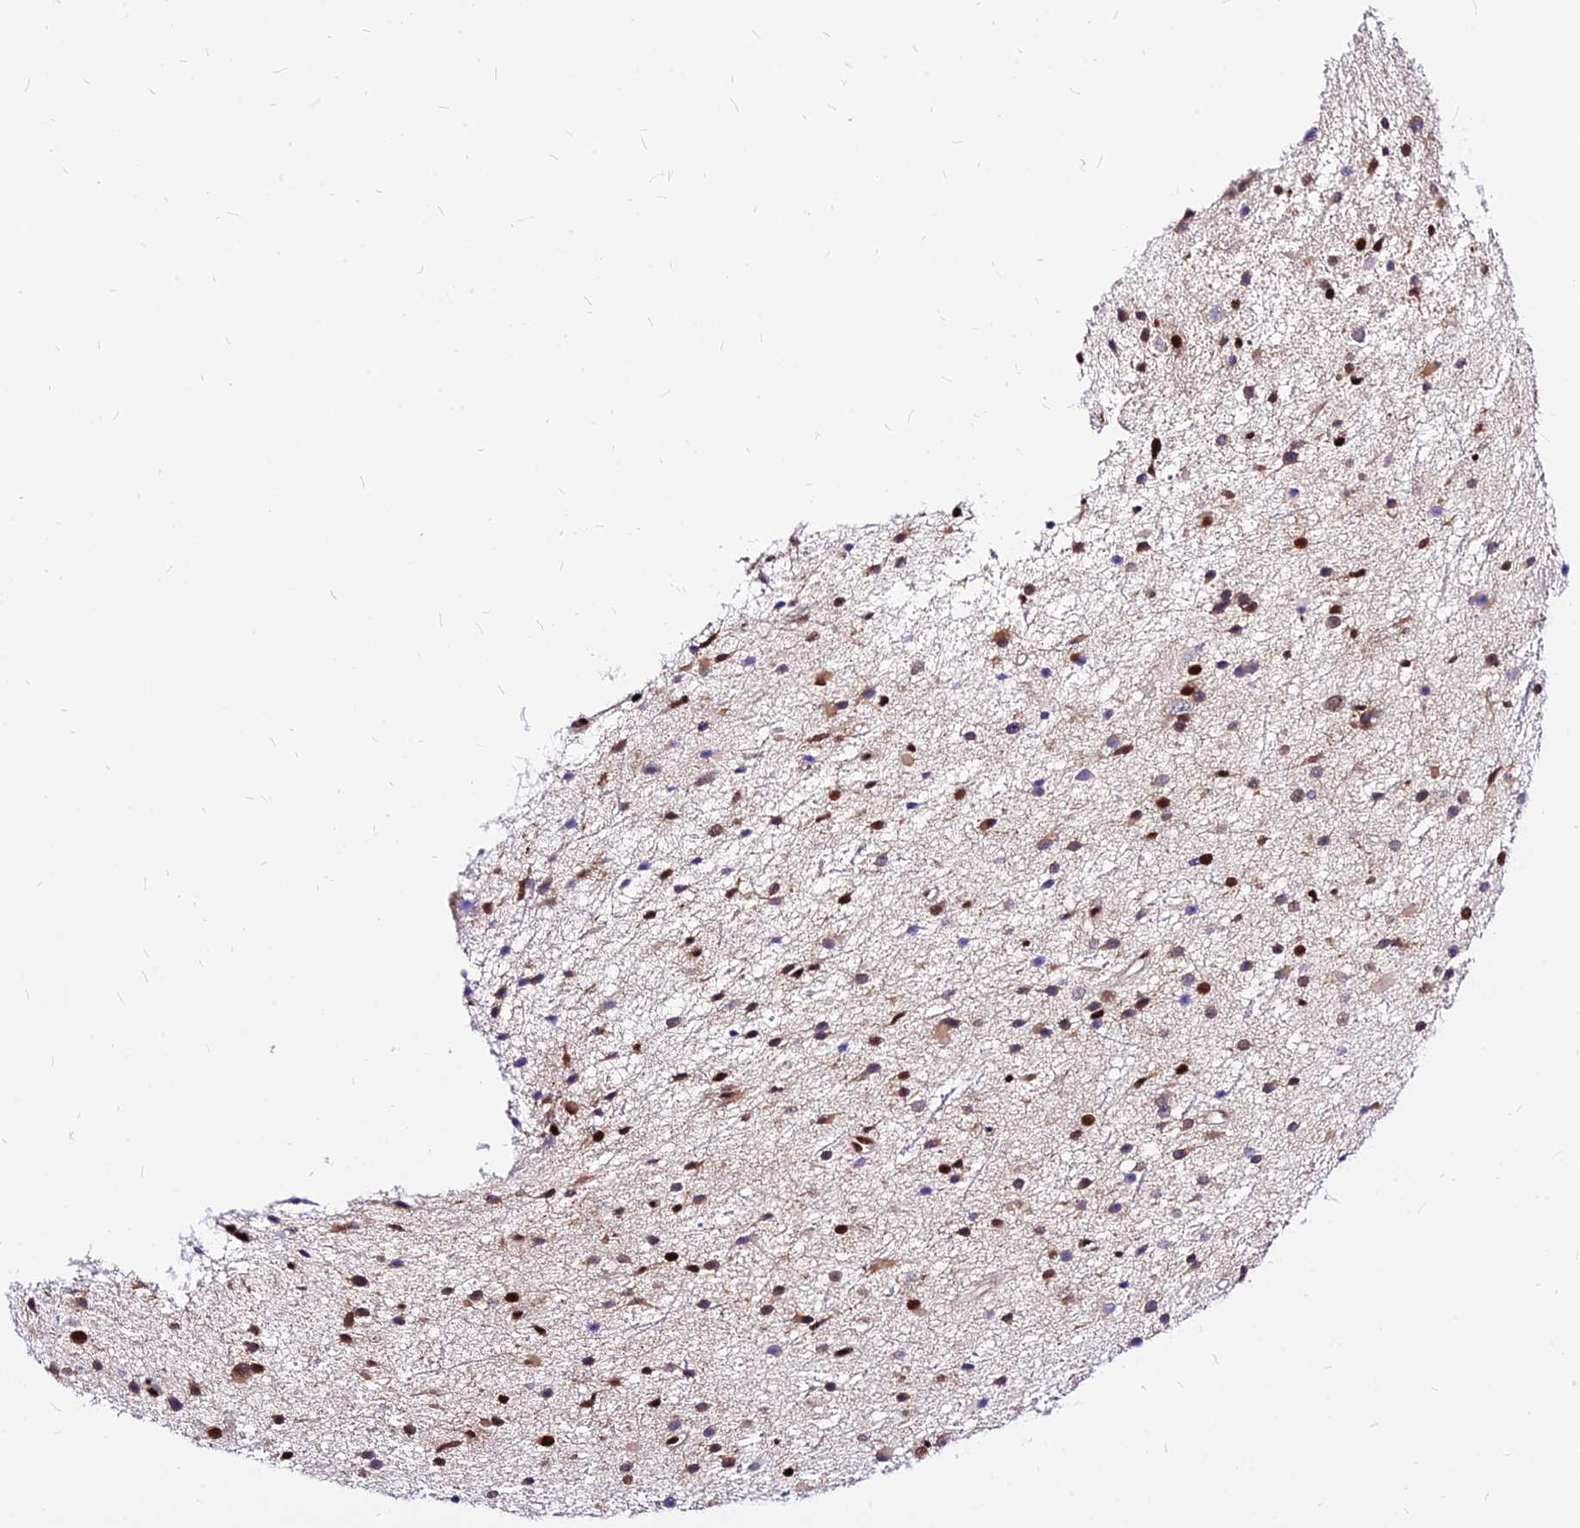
{"staining": {"intensity": "moderate", "quantity": ">75%", "location": "nuclear"}, "tissue": "glioma", "cell_type": "Tumor cells", "image_type": "cancer", "snomed": [{"axis": "morphology", "description": "Glioma, malignant, Low grade"}, {"axis": "topography", "description": "Cerebral cortex"}], "caption": "Protein expression analysis of malignant glioma (low-grade) reveals moderate nuclear positivity in about >75% of tumor cells.", "gene": "PAXX", "patient": {"sex": "female", "age": 39}}